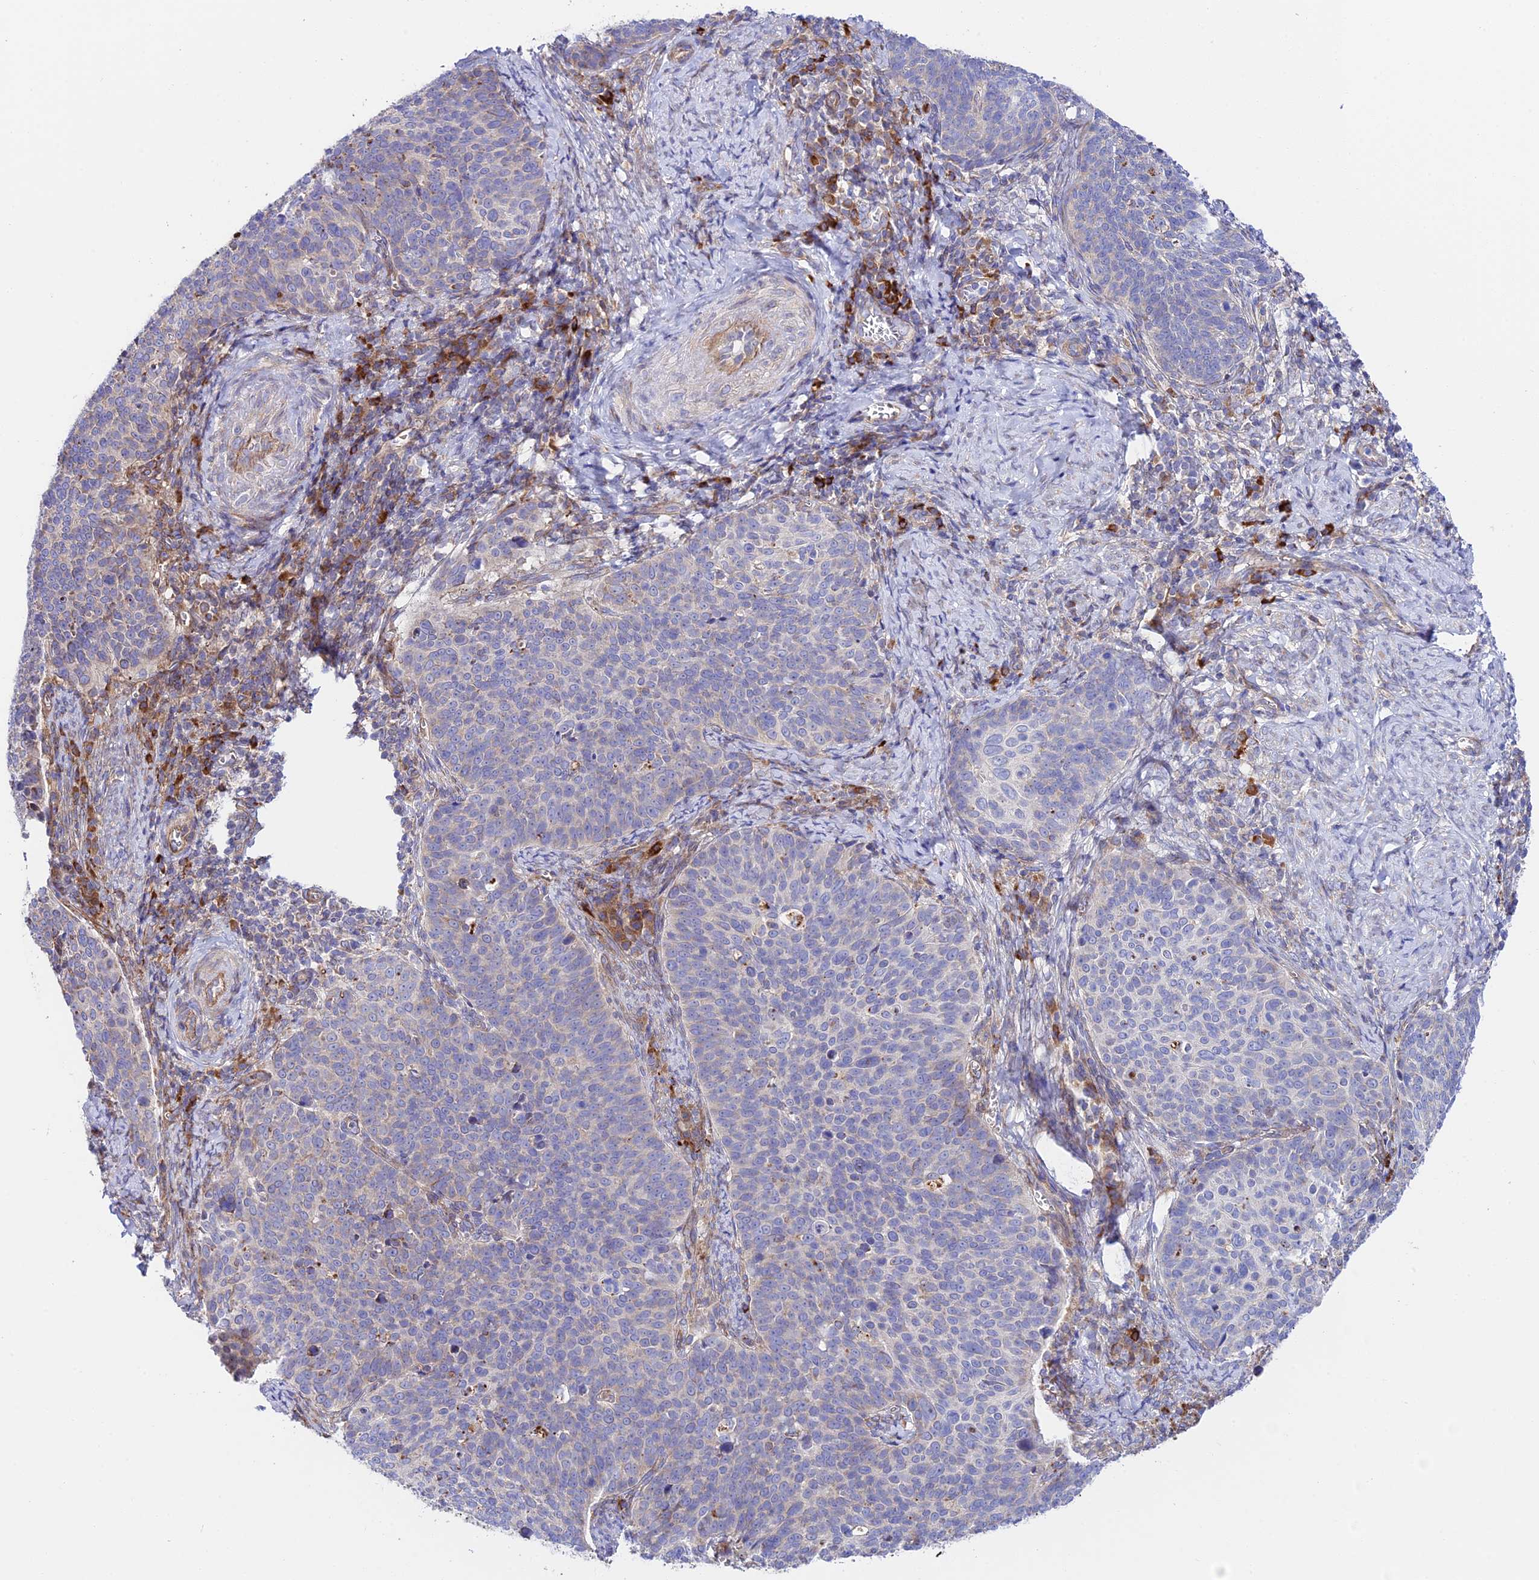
{"staining": {"intensity": "negative", "quantity": "none", "location": "none"}, "tissue": "cervical cancer", "cell_type": "Tumor cells", "image_type": "cancer", "snomed": [{"axis": "morphology", "description": "Normal tissue, NOS"}, {"axis": "morphology", "description": "Squamous cell carcinoma, NOS"}, {"axis": "topography", "description": "Cervix"}], "caption": "DAB (3,3'-diaminobenzidine) immunohistochemical staining of human squamous cell carcinoma (cervical) exhibits no significant positivity in tumor cells.", "gene": "VPS13C", "patient": {"sex": "female", "age": 39}}